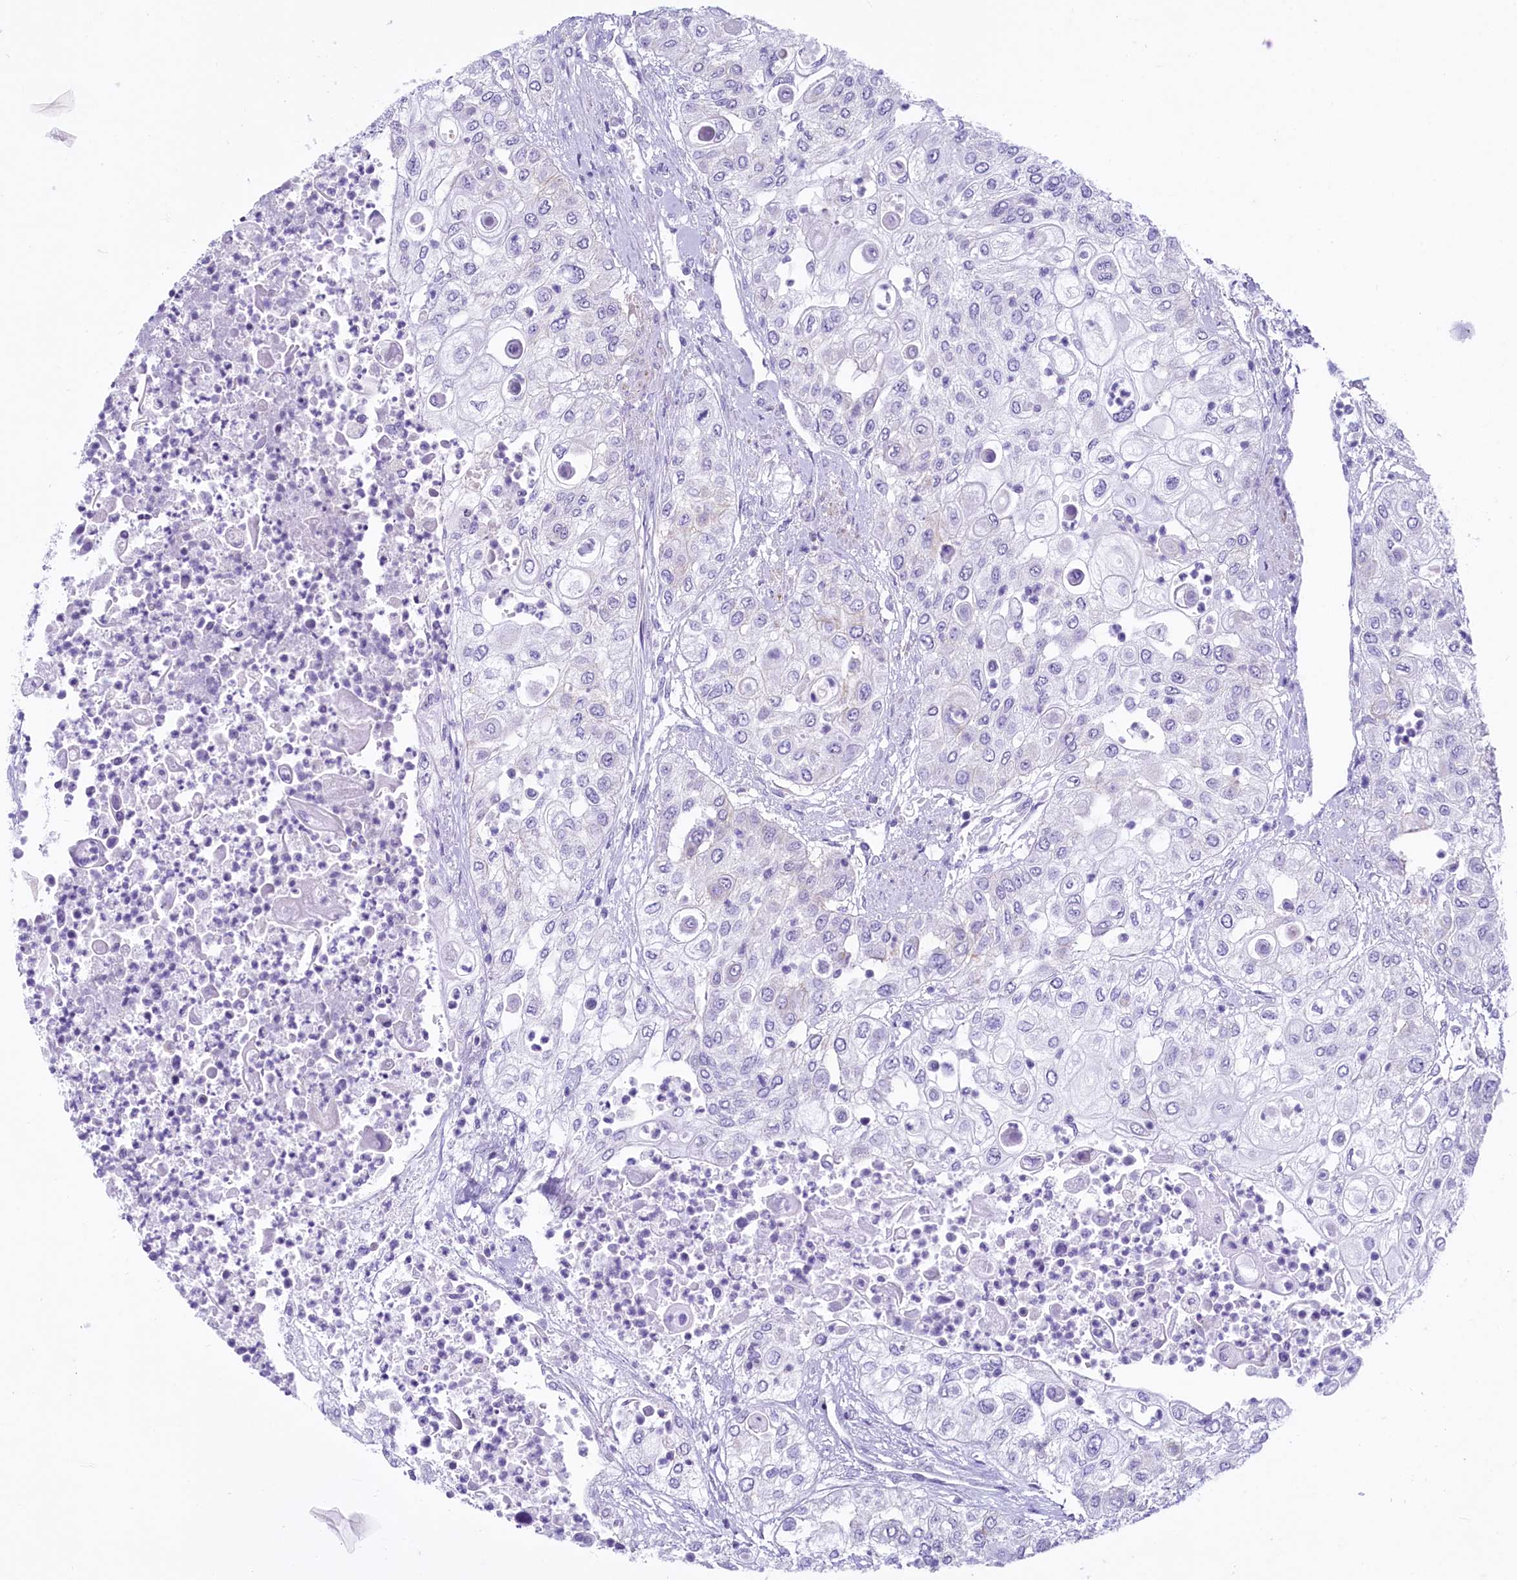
{"staining": {"intensity": "negative", "quantity": "none", "location": "none"}, "tissue": "urothelial cancer", "cell_type": "Tumor cells", "image_type": "cancer", "snomed": [{"axis": "morphology", "description": "Urothelial carcinoma, High grade"}, {"axis": "topography", "description": "Urinary bladder"}], "caption": "High-grade urothelial carcinoma was stained to show a protein in brown. There is no significant positivity in tumor cells.", "gene": "PROCR", "patient": {"sex": "female", "age": 79}}